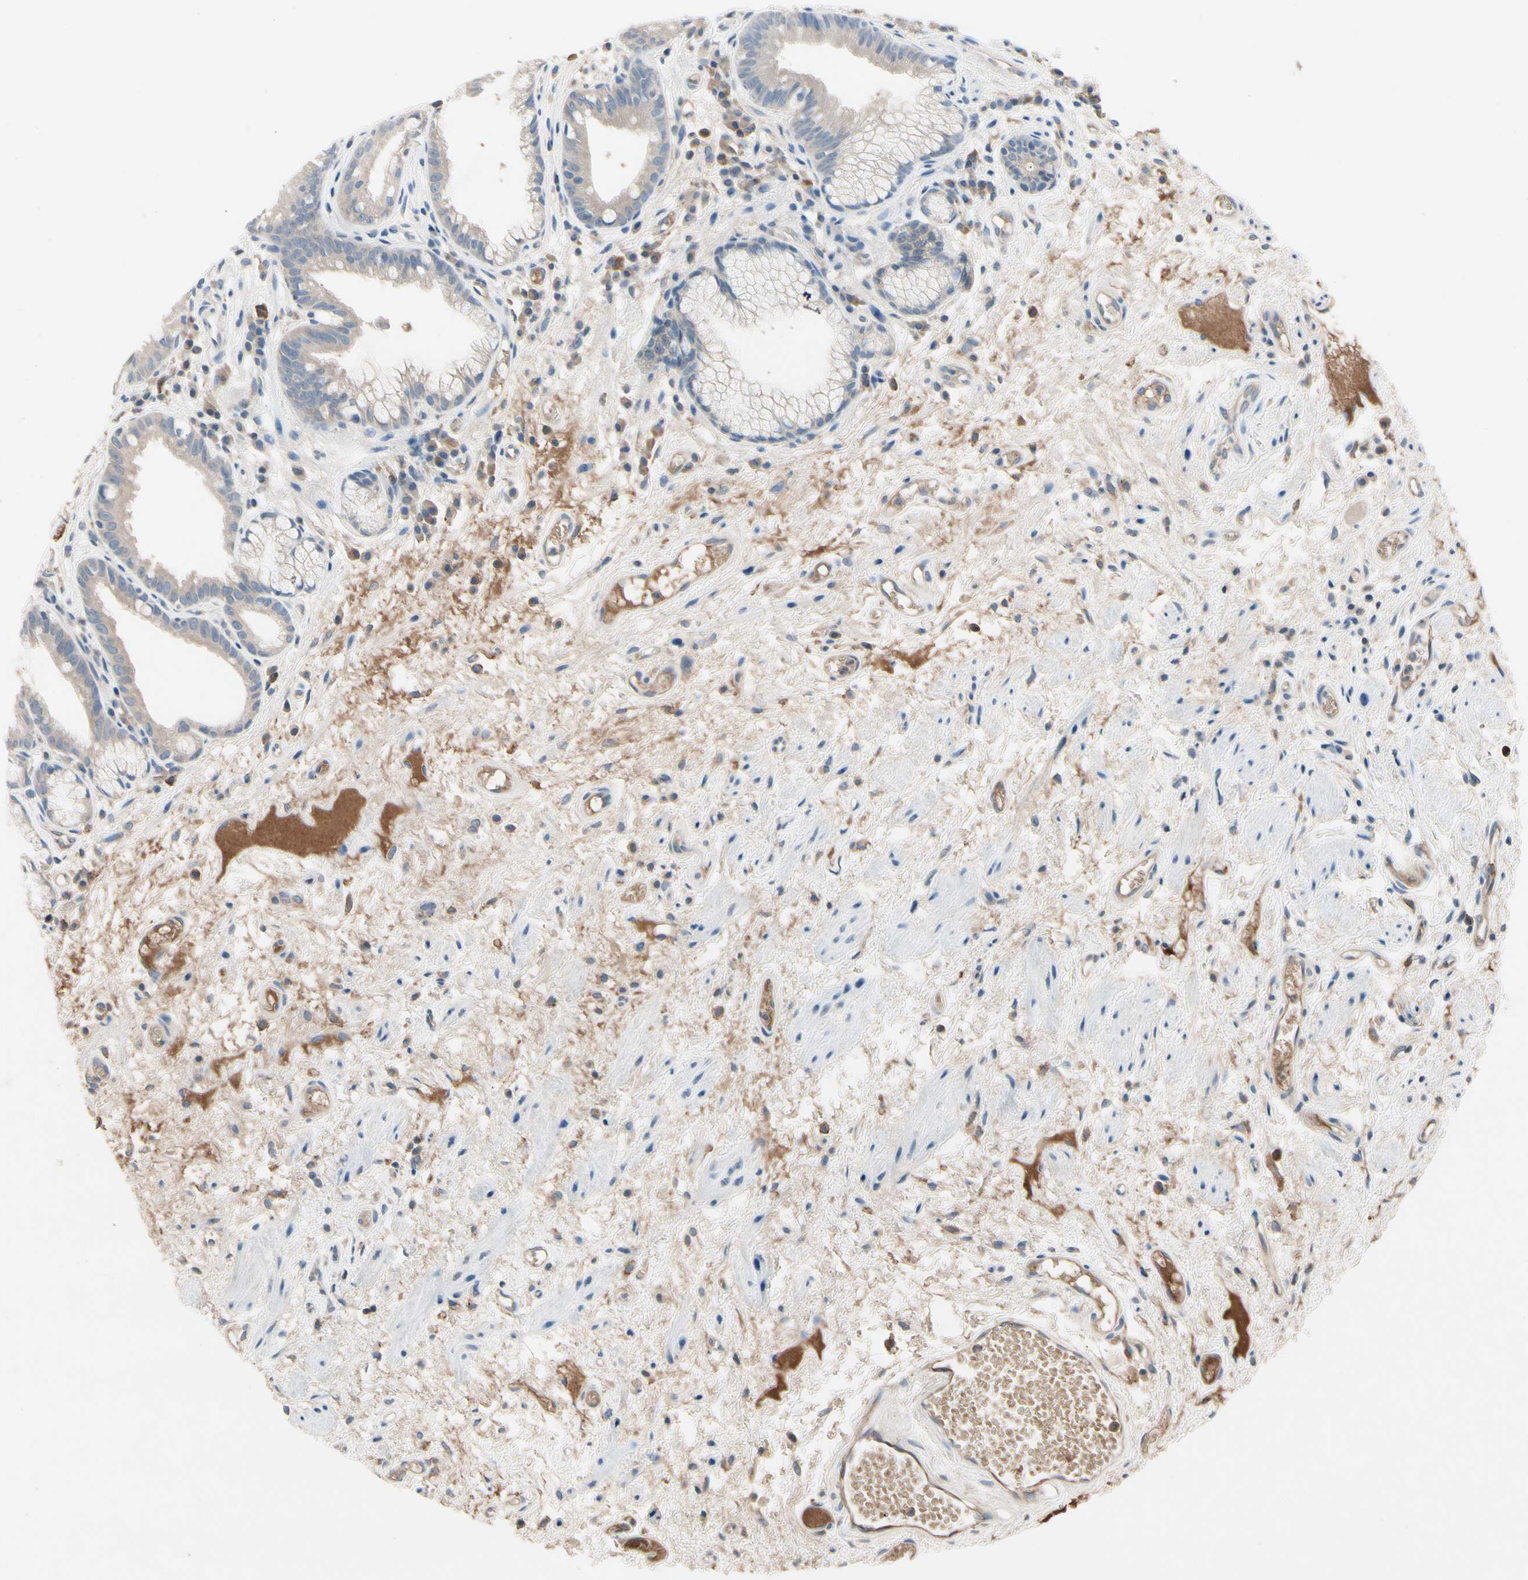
{"staining": {"intensity": "moderate", "quantity": "25%-75%", "location": "cytoplasmic/membranous"}, "tissue": "stomach", "cell_type": "Glandular cells", "image_type": "normal", "snomed": [{"axis": "morphology", "description": "Normal tissue, NOS"}, {"axis": "topography", "description": "Stomach, upper"}], "caption": "Stomach stained with immunohistochemistry (IHC) reveals moderate cytoplasmic/membranous positivity in approximately 25%-75% of glandular cells.", "gene": "IL1RL1", "patient": {"sex": "male", "age": 72}}